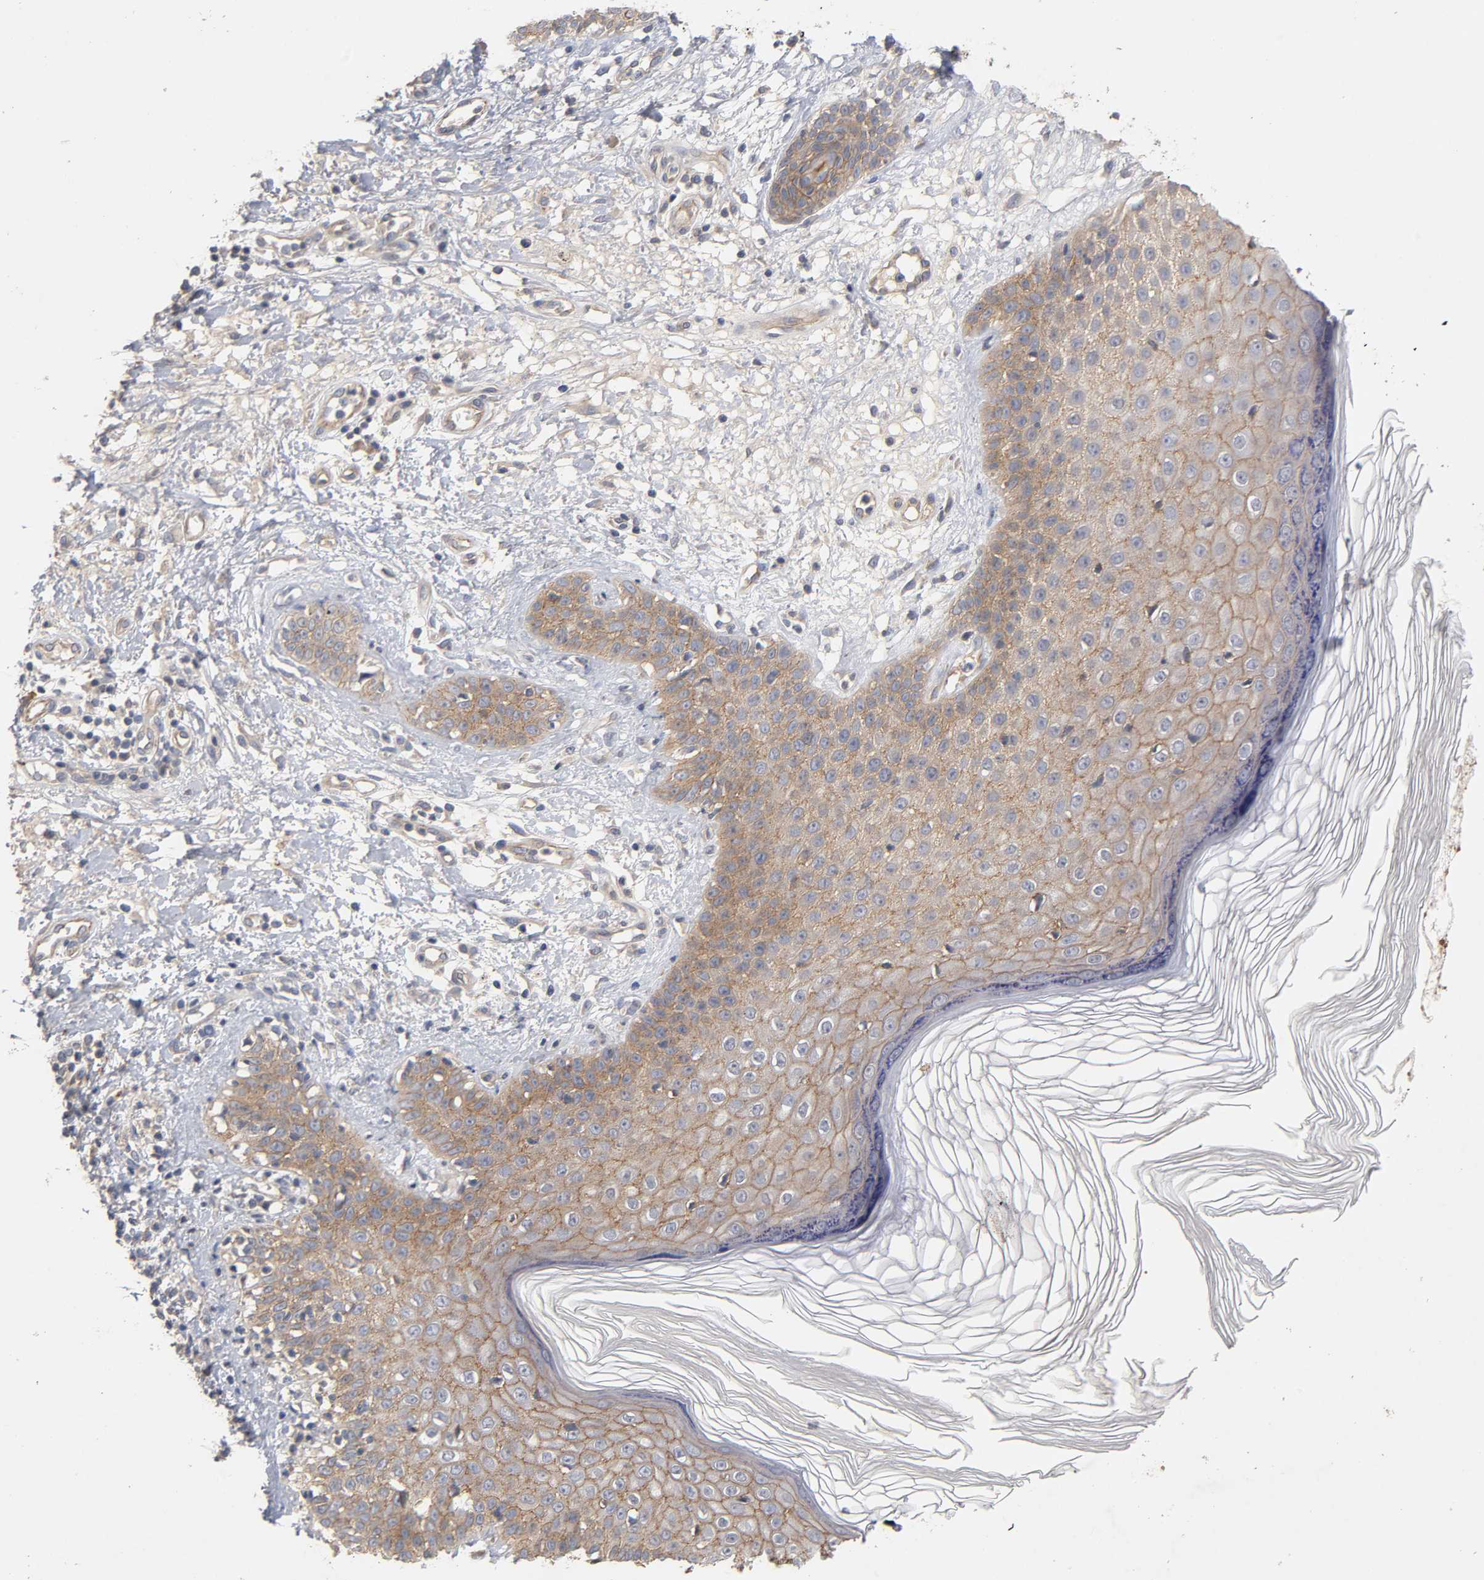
{"staining": {"intensity": "moderate", "quantity": ">75%", "location": "cytoplasmic/membranous"}, "tissue": "skin cancer", "cell_type": "Tumor cells", "image_type": "cancer", "snomed": [{"axis": "morphology", "description": "Squamous cell carcinoma, NOS"}, {"axis": "topography", "description": "Skin"}], "caption": "This micrograph exhibits skin cancer (squamous cell carcinoma) stained with immunohistochemistry (IHC) to label a protein in brown. The cytoplasmic/membranous of tumor cells show moderate positivity for the protein. Nuclei are counter-stained blue.", "gene": "PDZD11", "patient": {"sex": "female", "age": 78}}